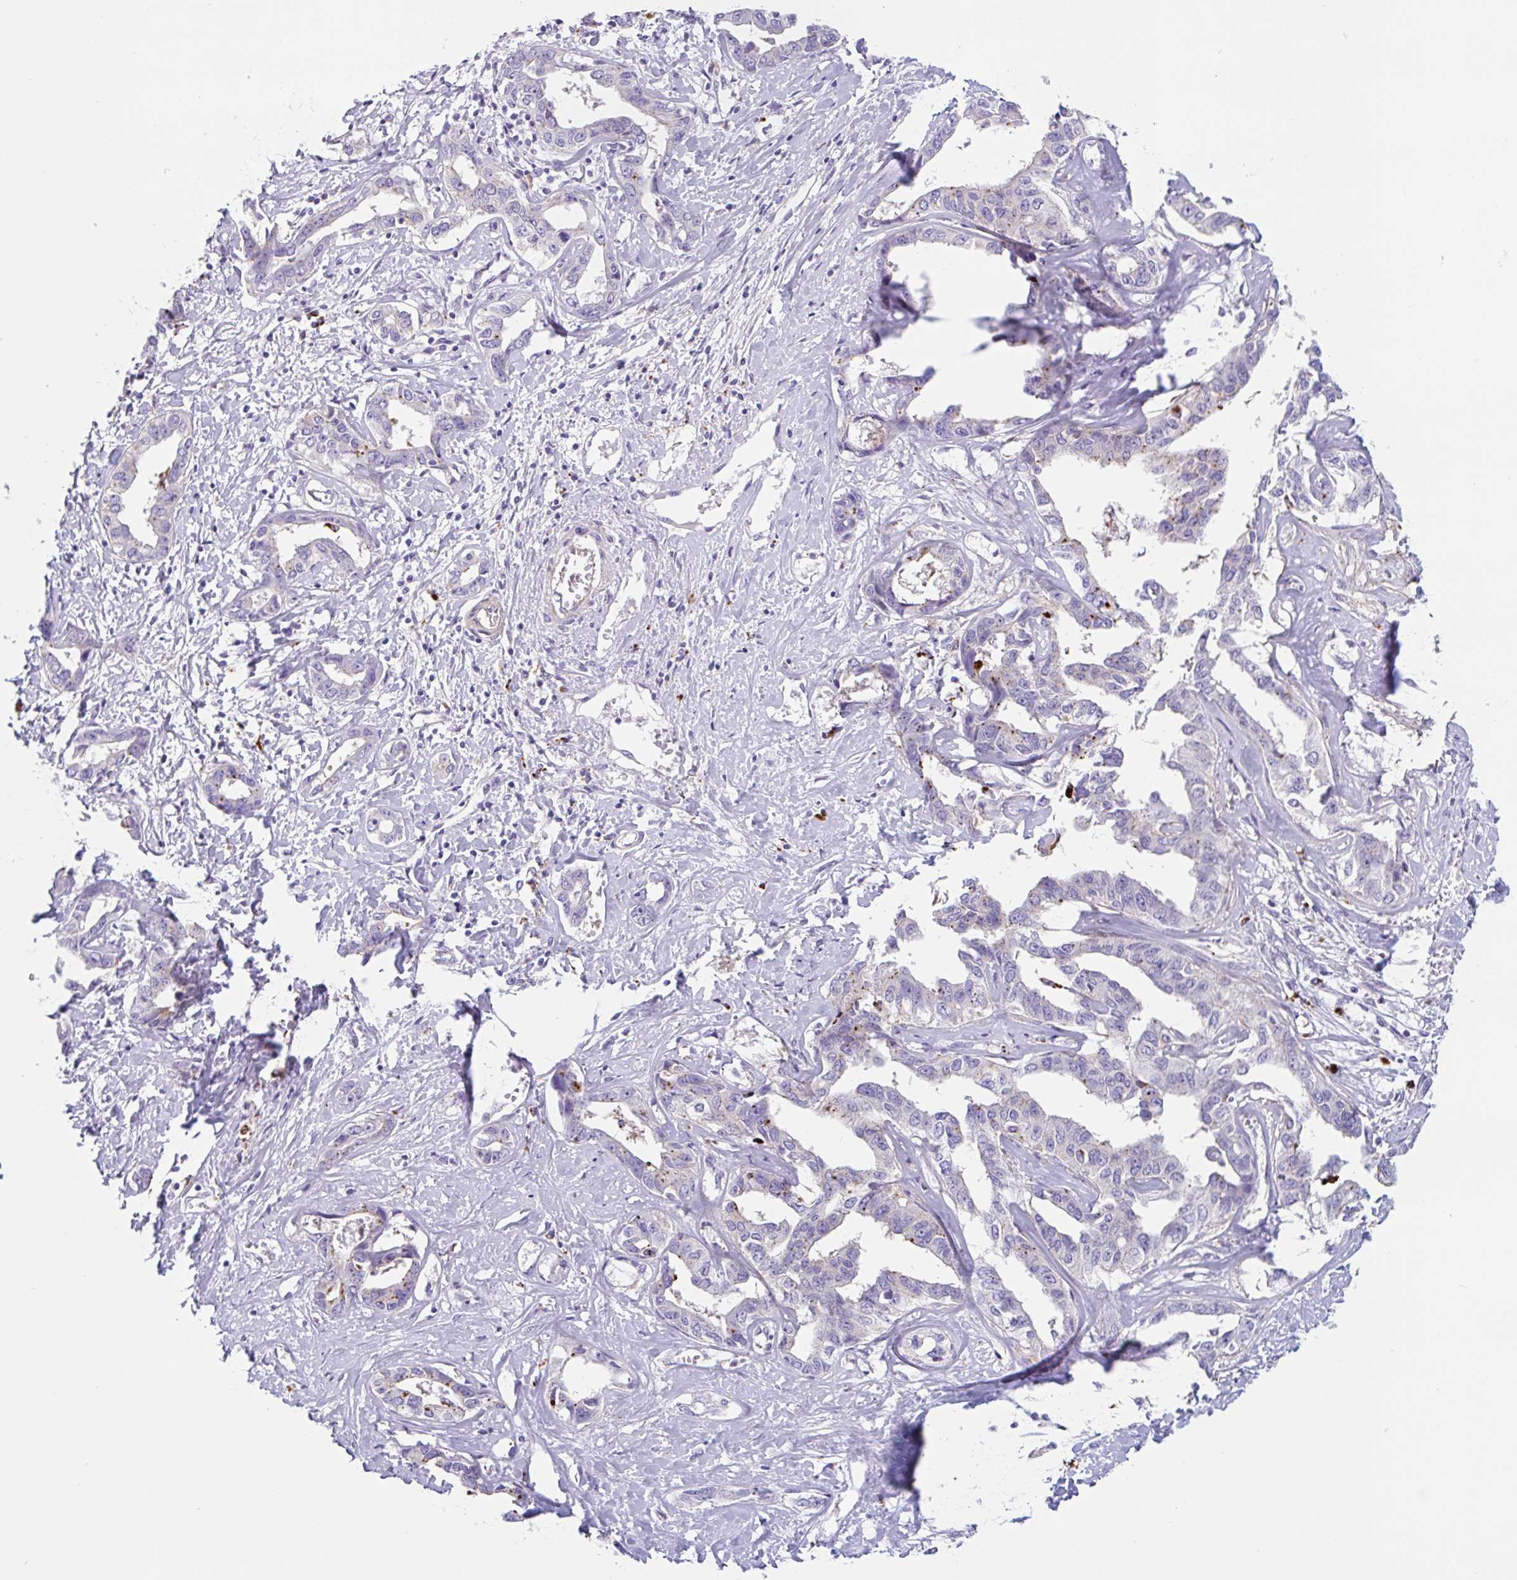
{"staining": {"intensity": "negative", "quantity": "none", "location": "none"}, "tissue": "liver cancer", "cell_type": "Tumor cells", "image_type": "cancer", "snomed": [{"axis": "morphology", "description": "Cholangiocarcinoma"}, {"axis": "topography", "description": "Liver"}], "caption": "Immunohistochemical staining of liver cholangiocarcinoma displays no significant expression in tumor cells.", "gene": "LENG9", "patient": {"sex": "male", "age": 59}}